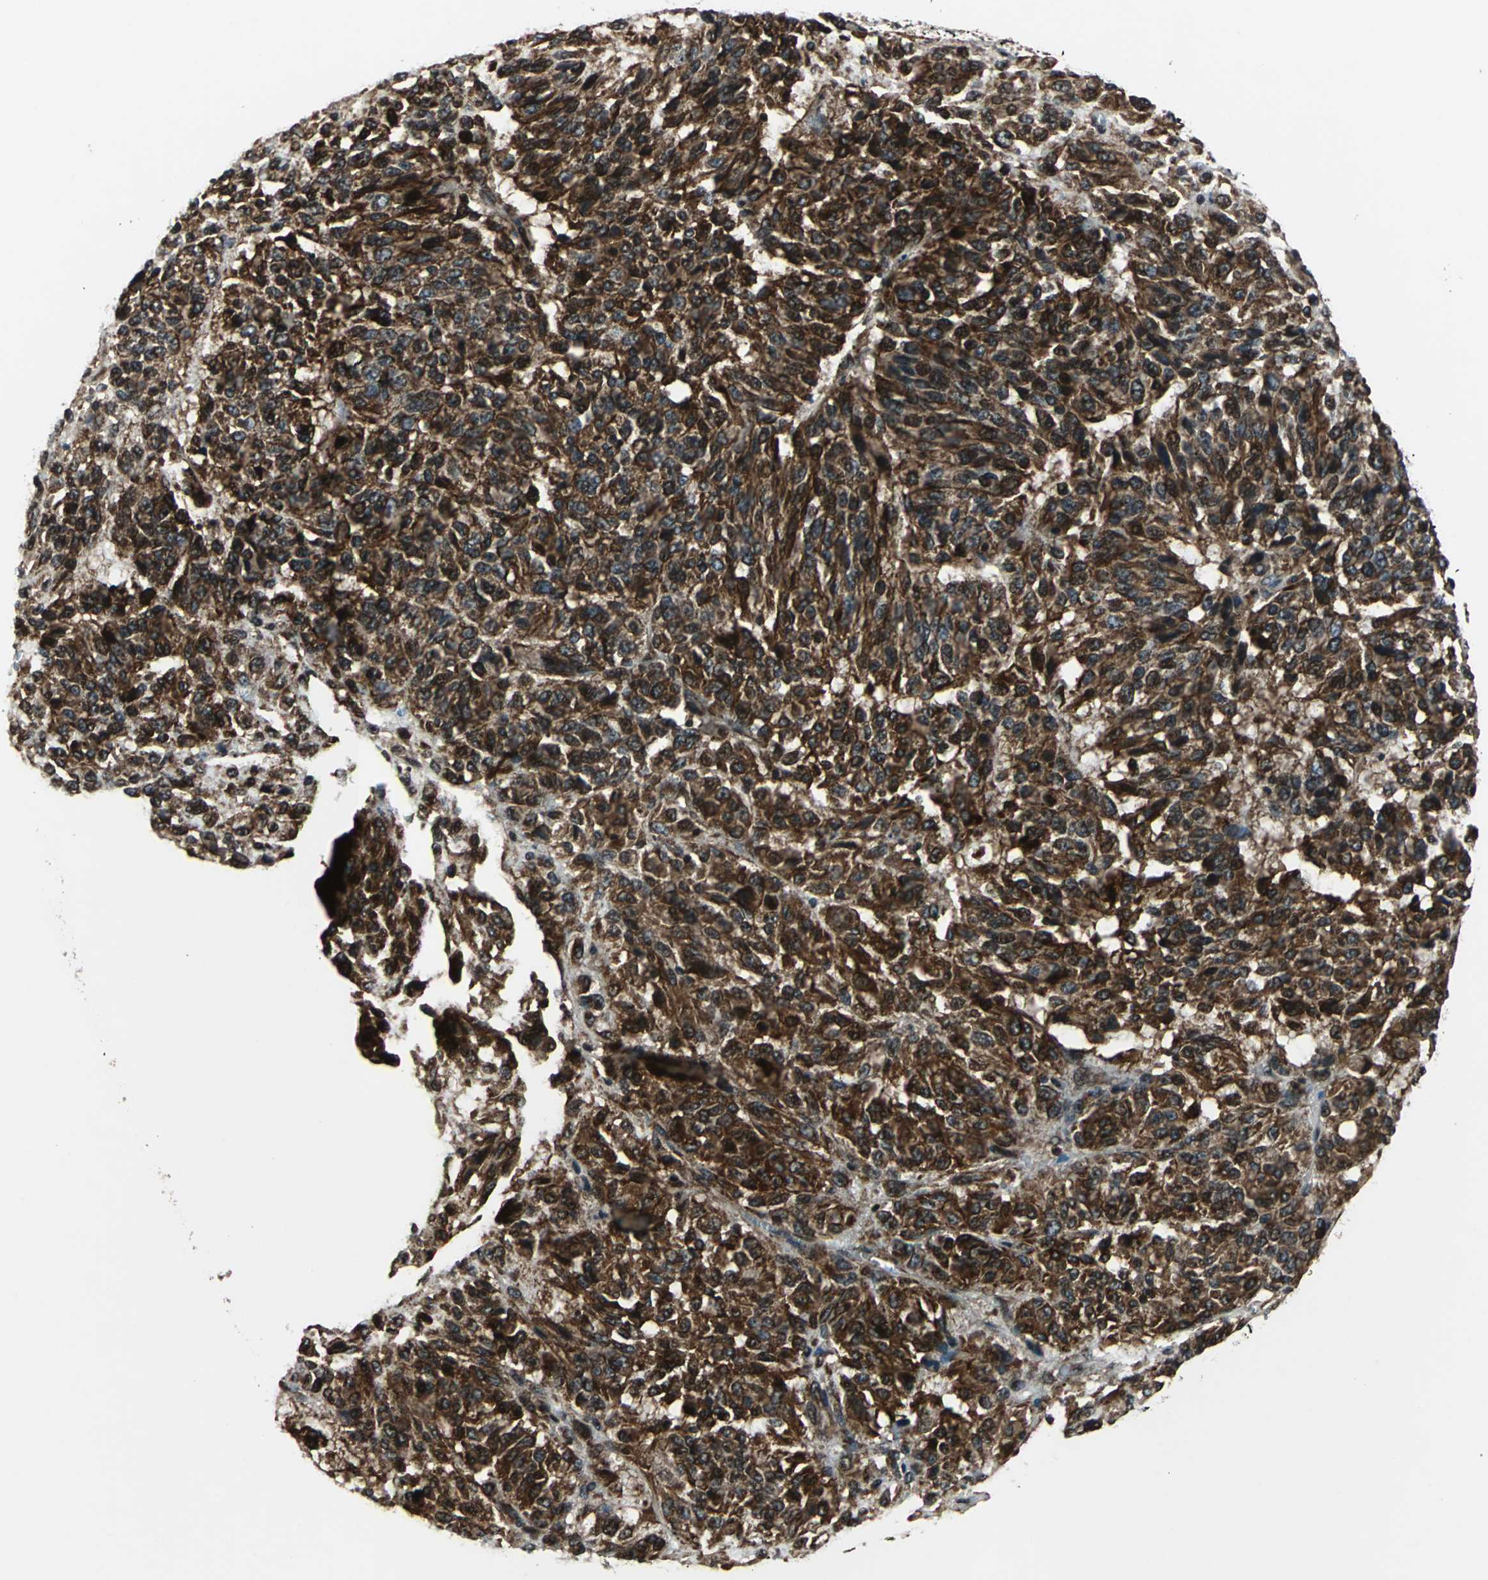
{"staining": {"intensity": "strong", "quantity": ">75%", "location": "cytoplasmic/membranous,nuclear"}, "tissue": "melanoma", "cell_type": "Tumor cells", "image_type": "cancer", "snomed": [{"axis": "morphology", "description": "Malignant melanoma, Metastatic site"}, {"axis": "topography", "description": "Lung"}], "caption": "DAB immunohistochemical staining of human melanoma exhibits strong cytoplasmic/membranous and nuclear protein expression in about >75% of tumor cells.", "gene": "AATF", "patient": {"sex": "male", "age": 64}}